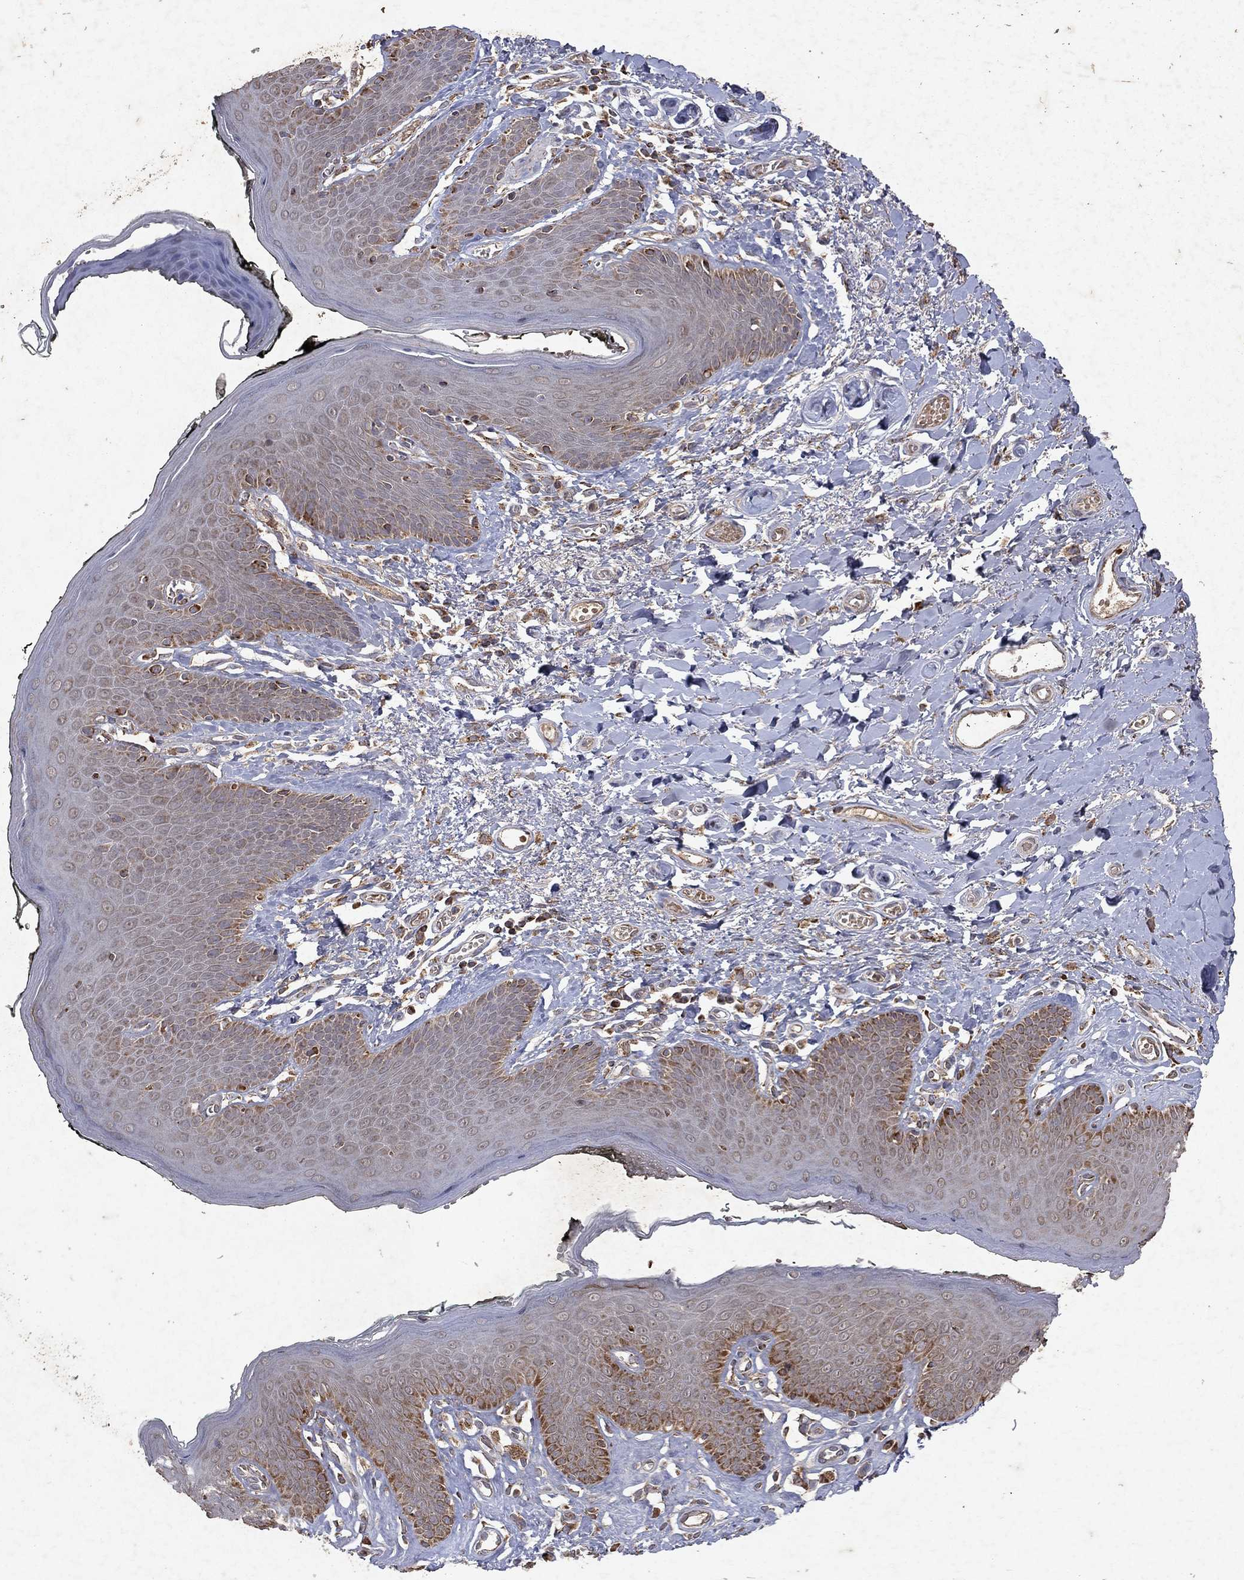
{"staining": {"intensity": "moderate", "quantity": "<25%", "location": "cytoplasmic/membranous"}, "tissue": "vagina", "cell_type": "Squamous epithelial cells", "image_type": "normal", "snomed": [{"axis": "morphology", "description": "Normal tissue, NOS"}, {"axis": "topography", "description": "Vagina"}], "caption": "Immunohistochemistry histopathology image of benign vagina: vagina stained using immunohistochemistry (IHC) exhibits low levels of moderate protein expression localized specifically in the cytoplasmic/membranous of squamous epithelial cells, appearing as a cytoplasmic/membranous brown color.", "gene": "PYROXD2", "patient": {"sex": "female", "age": 66}}